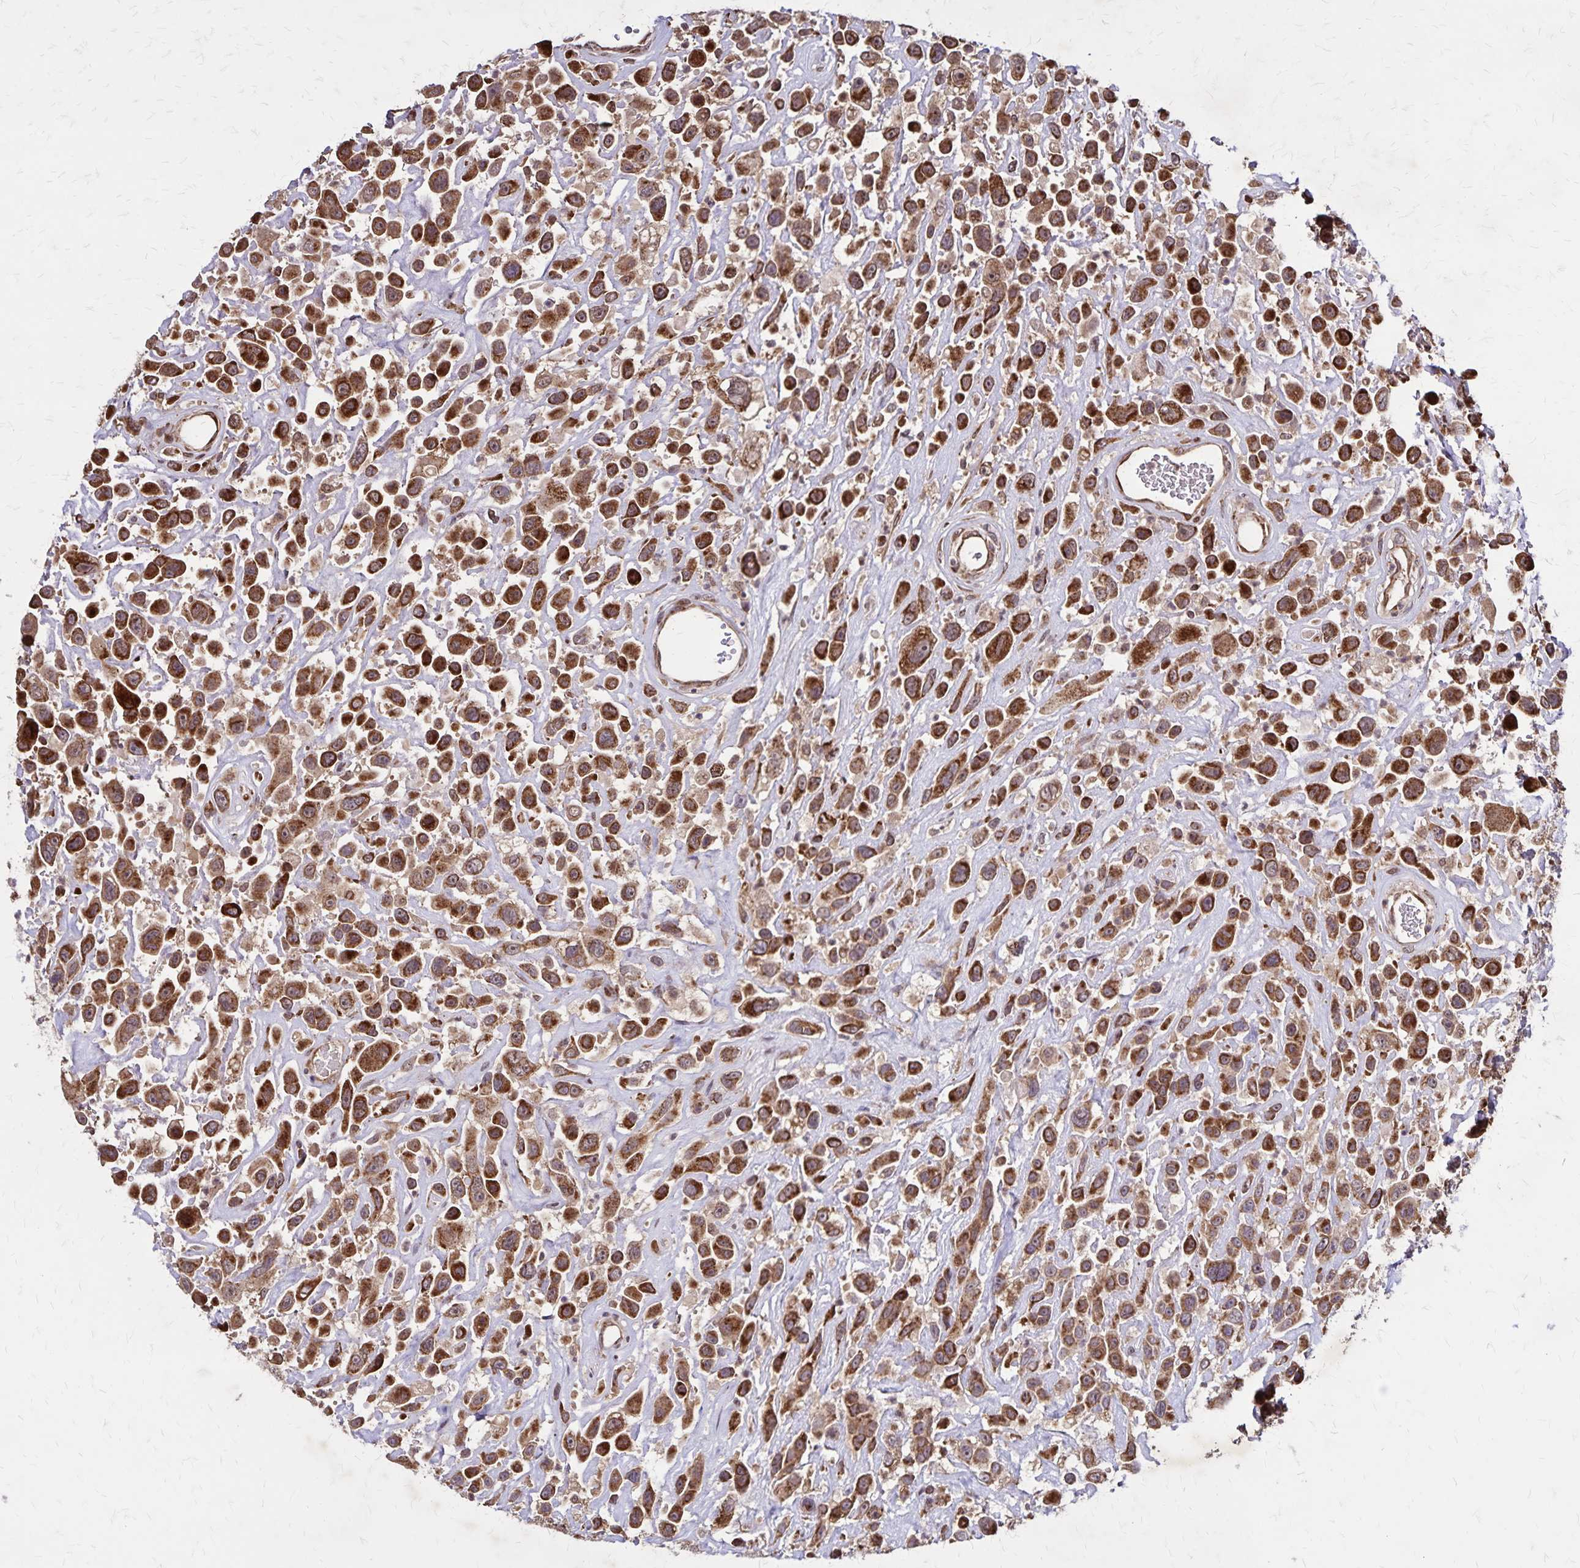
{"staining": {"intensity": "strong", "quantity": ">75%", "location": "cytoplasmic/membranous"}, "tissue": "urothelial cancer", "cell_type": "Tumor cells", "image_type": "cancer", "snomed": [{"axis": "morphology", "description": "Urothelial carcinoma, High grade"}, {"axis": "topography", "description": "Urinary bladder"}], "caption": "Urothelial carcinoma (high-grade) tissue exhibits strong cytoplasmic/membranous expression in about >75% of tumor cells, visualized by immunohistochemistry.", "gene": "NFS1", "patient": {"sex": "male", "age": 53}}